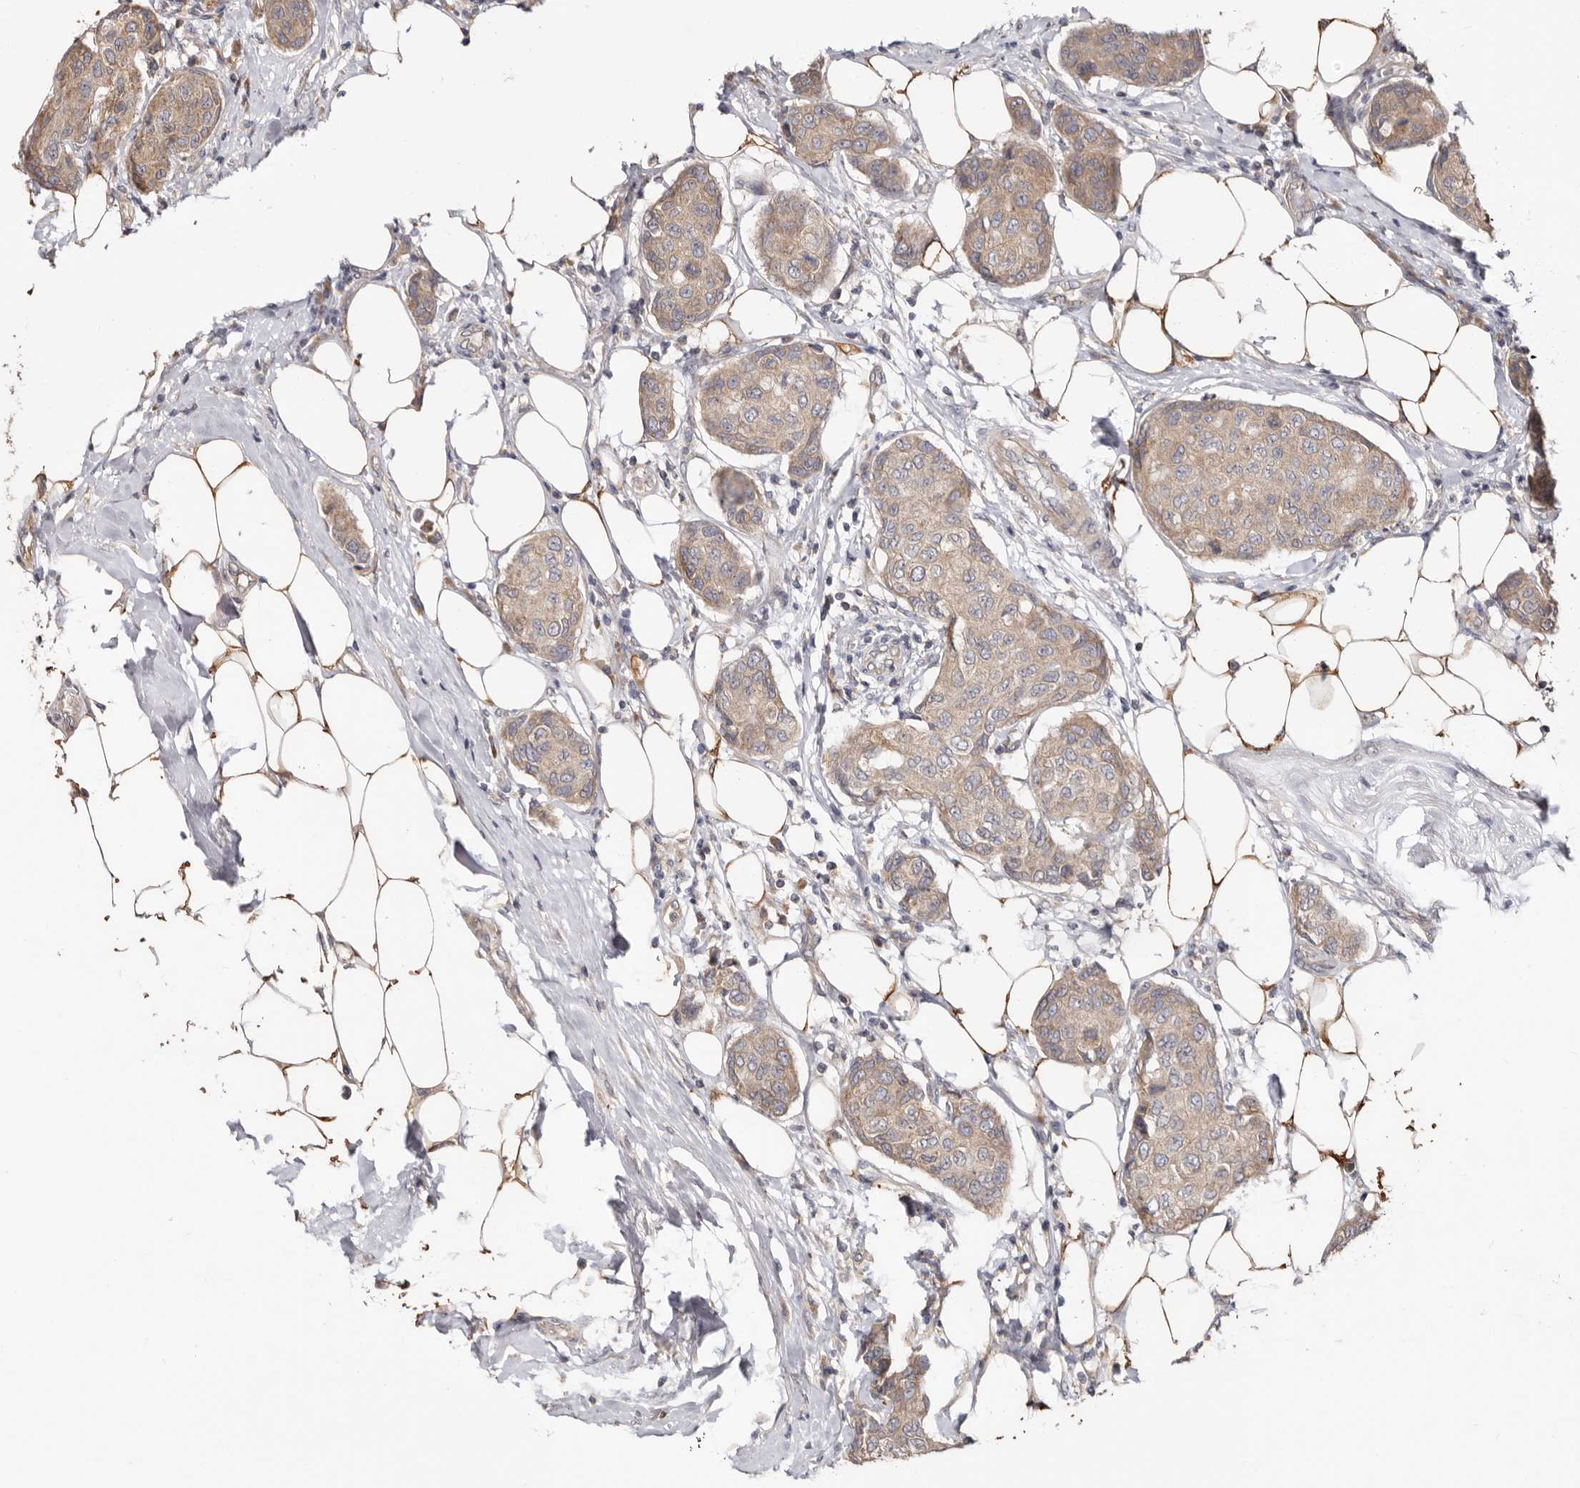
{"staining": {"intensity": "weak", "quantity": "25%-75%", "location": "cytoplasmic/membranous"}, "tissue": "breast cancer", "cell_type": "Tumor cells", "image_type": "cancer", "snomed": [{"axis": "morphology", "description": "Duct carcinoma"}, {"axis": "topography", "description": "Breast"}], "caption": "A high-resolution histopathology image shows immunohistochemistry staining of breast cancer (invasive ductal carcinoma), which displays weak cytoplasmic/membranous expression in approximately 25%-75% of tumor cells.", "gene": "TMUB1", "patient": {"sex": "female", "age": 80}}